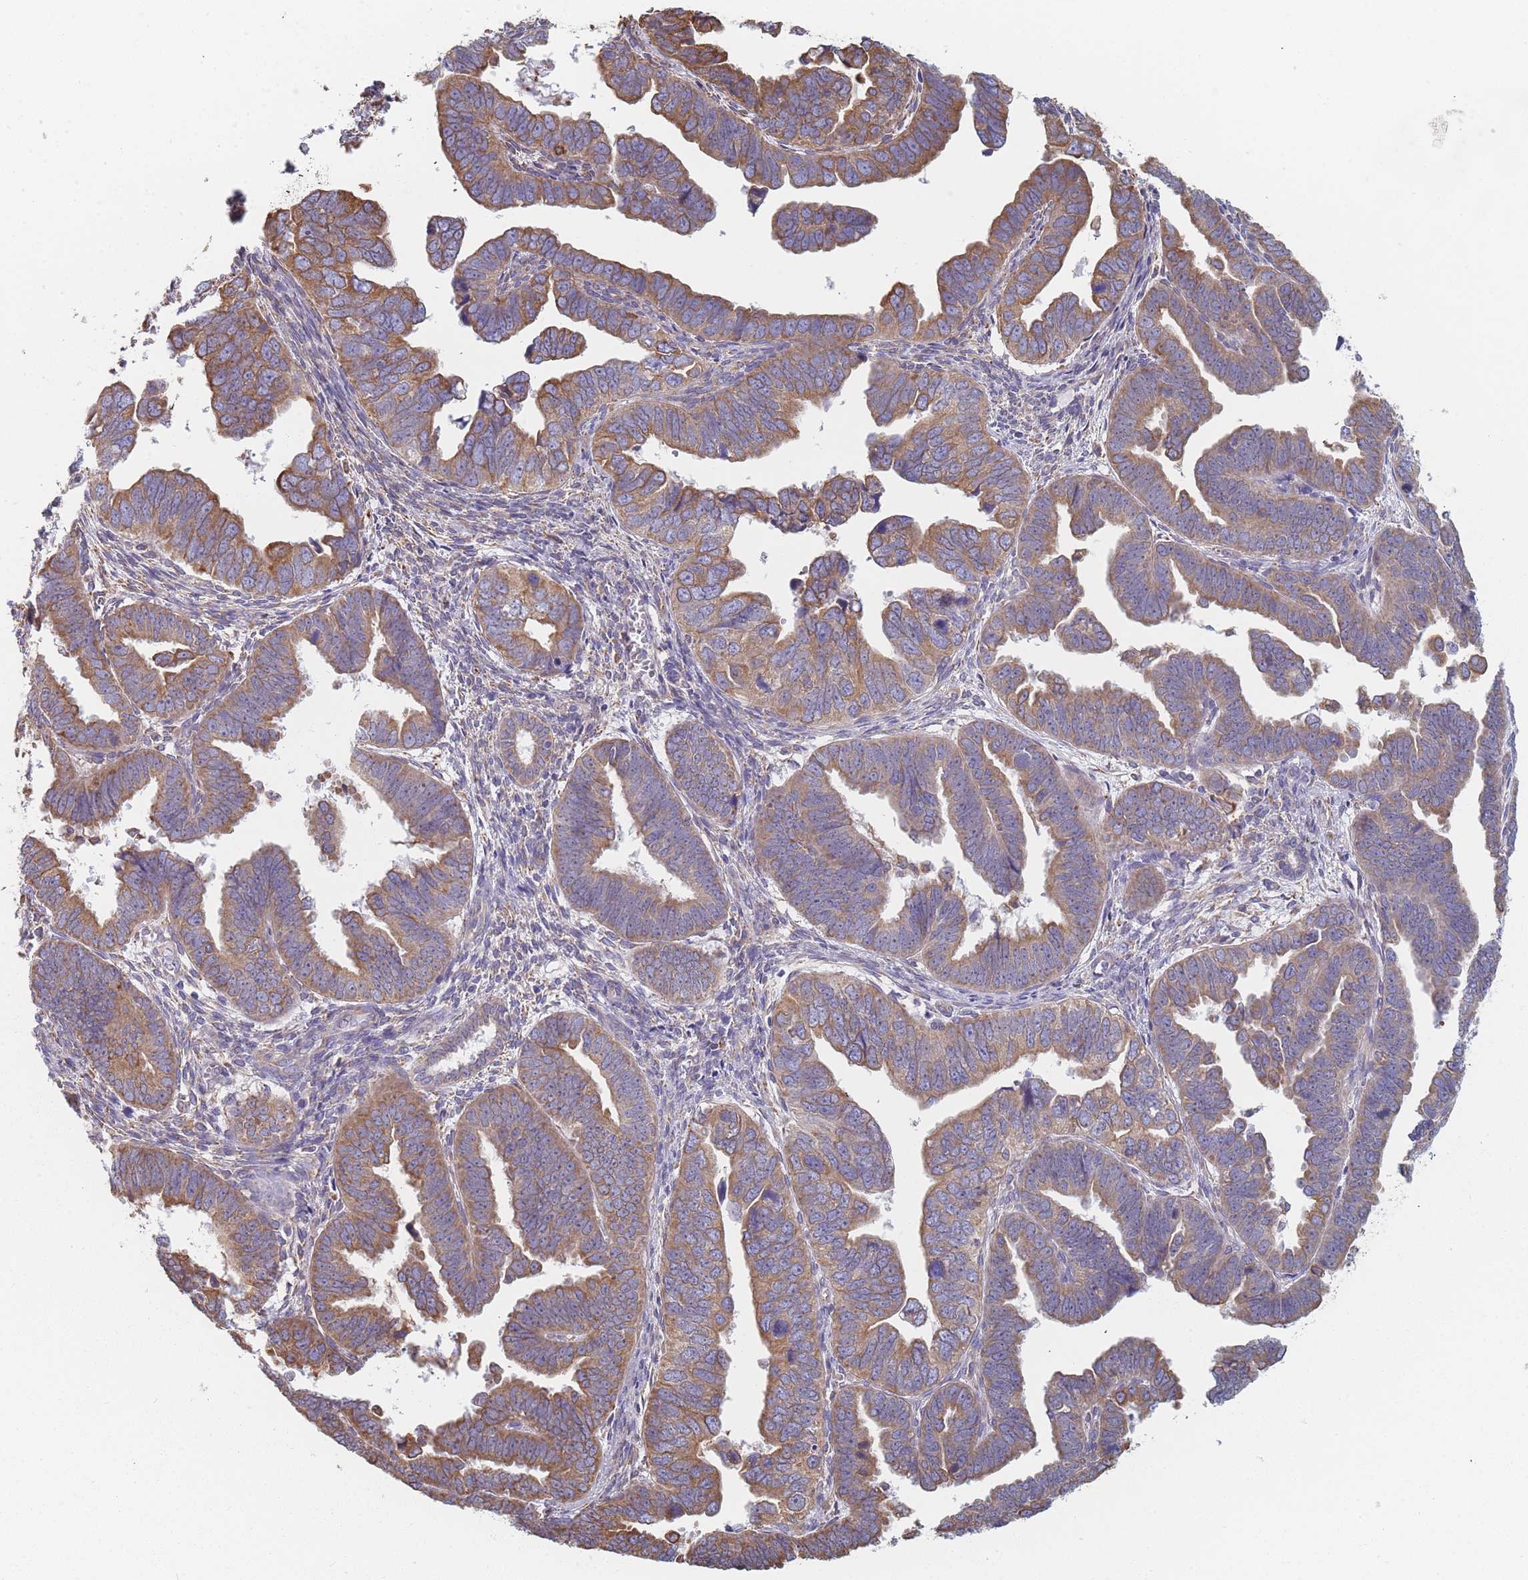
{"staining": {"intensity": "moderate", "quantity": ">75%", "location": "cytoplasmic/membranous"}, "tissue": "endometrial cancer", "cell_type": "Tumor cells", "image_type": "cancer", "snomed": [{"axis": "morphology", "description": "Adenocarcinoma, NOS"}, {"axis": "topography", "description": "Endometrium"}], "caption": "Immunohistochemical staining of human endometrial cancer exhibits medium levels of moderate cytoplasmic/membranous protein positivity in about >75% of tumor cells.", "gene": "OR7C2", "patient": {"sex": "female", "age": 75}}